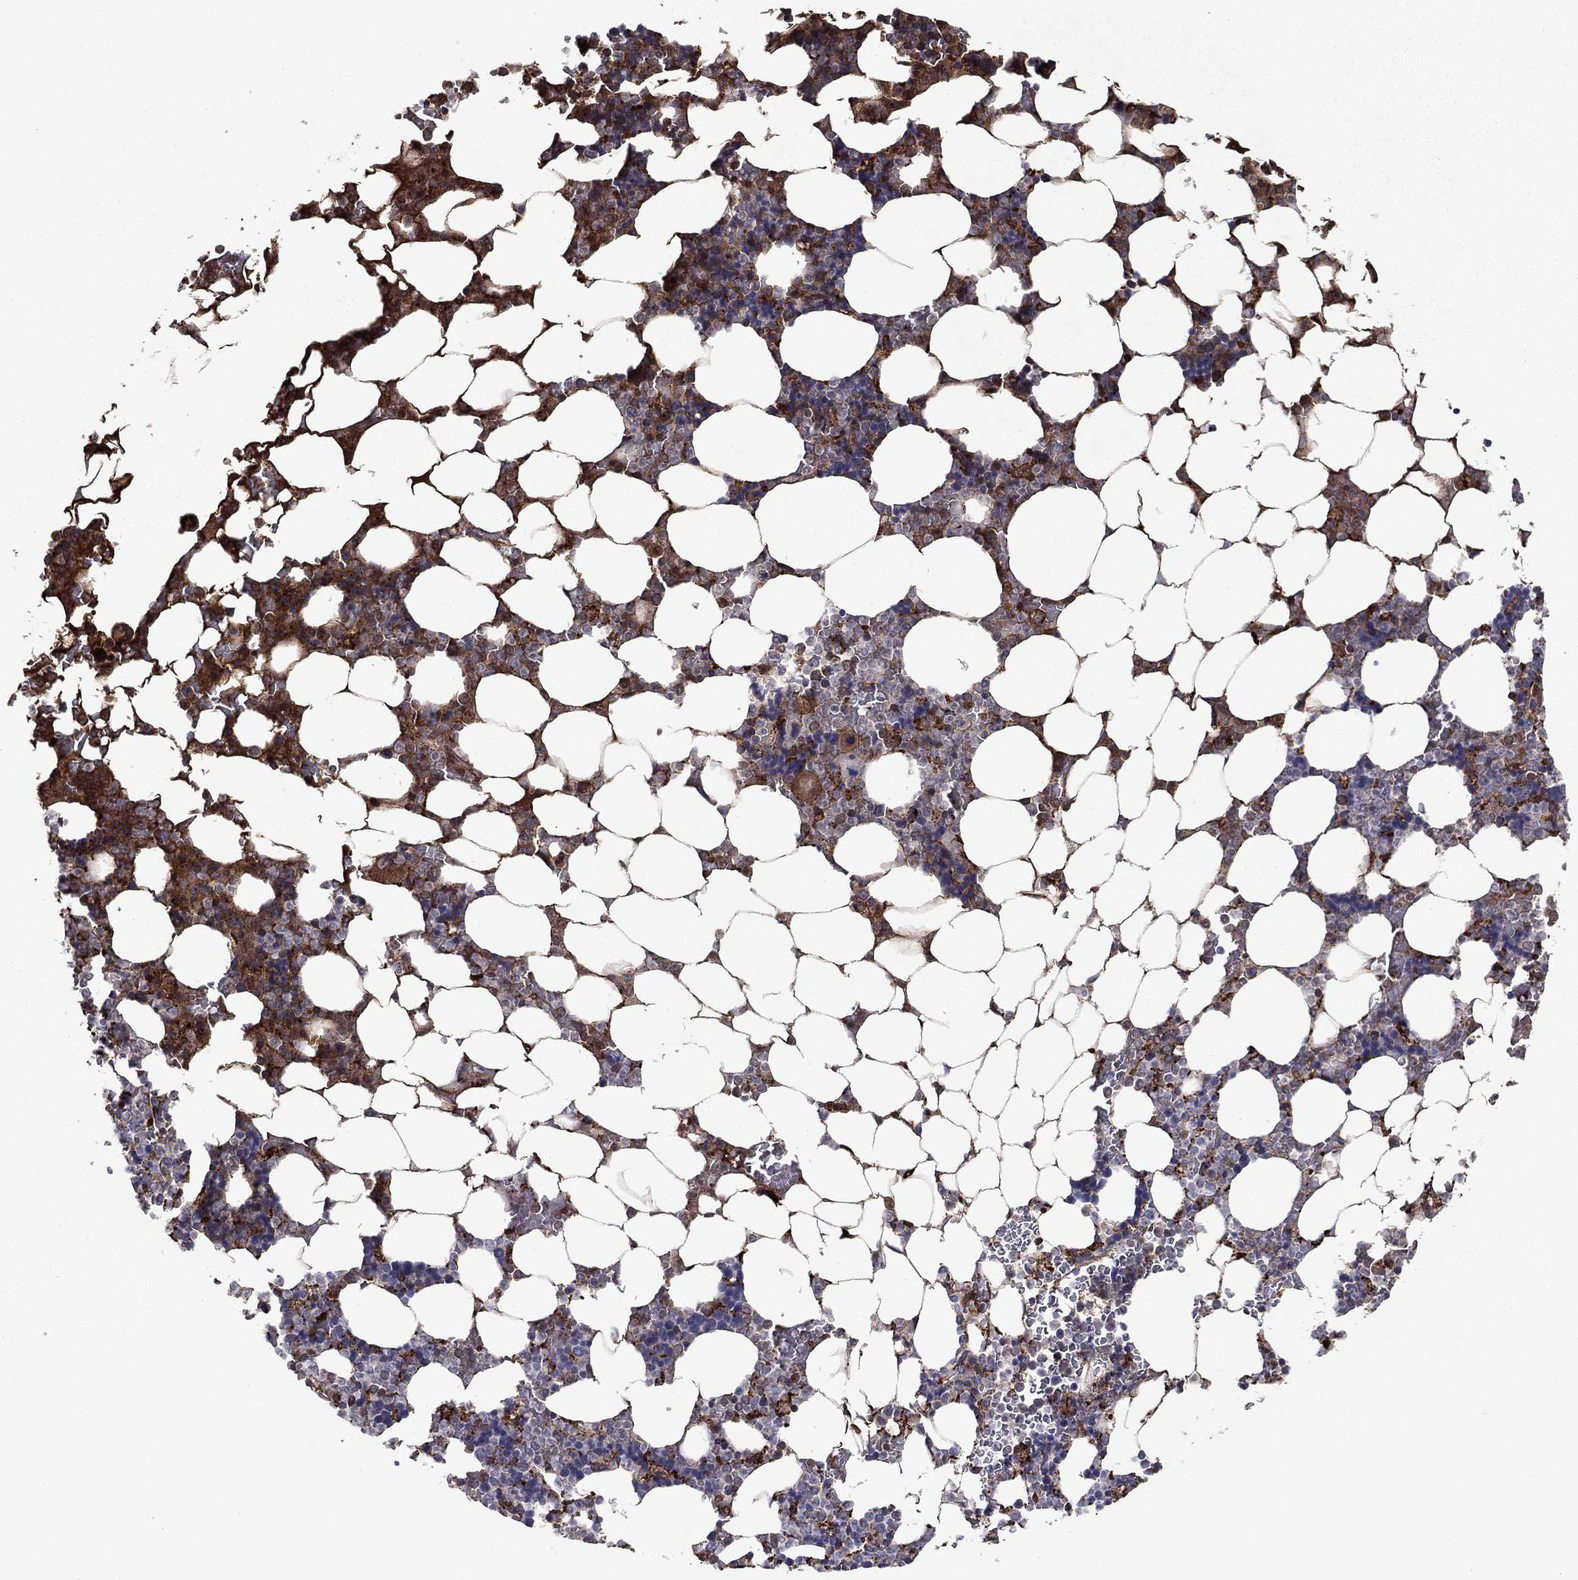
{"staining": {"intensity": "moderate", "quantity": "25%-75%", "location": "cytoplasmic/membranous"}, "tissue": "bone marrow", "cell_type": "Hematopoietic cells", "image_type": "normal", "snomed": [{"axis": "morphology", "description": "Normal tissue, NOS"}, {"axis": "topography", "description": "Bone marrow"}], "caption": "The photomicrograph displays staining of normal bone marrow, revealing moderate cytoplasmic/membranous protein positivity (brown color) within hematopoietic cells.", "gene": "HPX", "patient": {"sex": "male", "age": 51}}